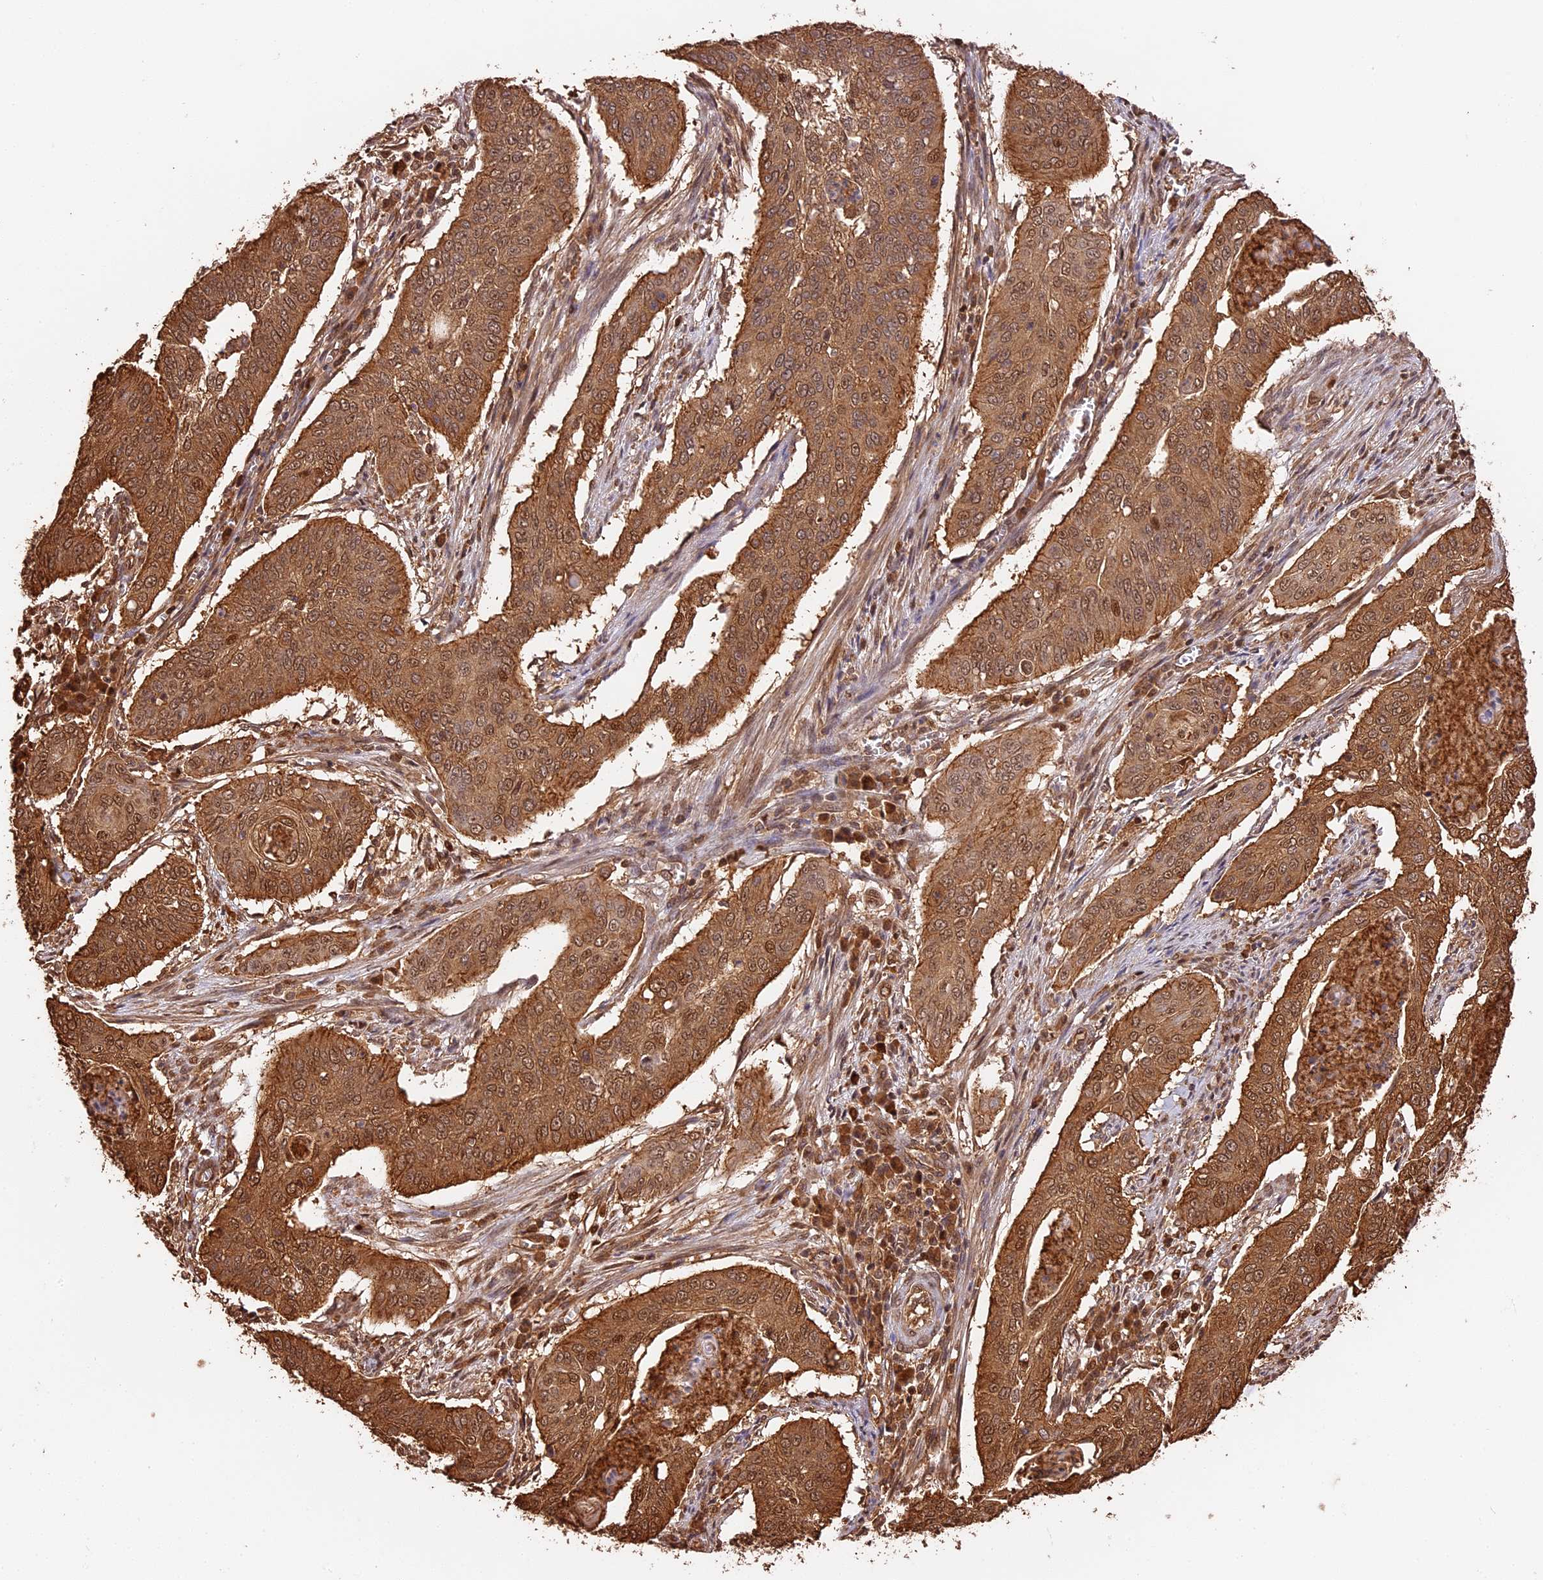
{"staining": {"intensity": "moderate", "quantity": ">75%", "location": "cytoplasmic/membranous,nuclear"}, "tissue": "cervical cancer", "cell_type": "Tumor cells", "image_type": "cancer", "snomed": [{"axis": "morphology", "description": "Squamous cell carcinoma, NOS"}, {"axis": "topography", "description": "Cervix"}], "caption": "This is a histology image of immunohistochemistry (IHC) staining of cervical cancer (squamous cell carcinoma), which shows moderate expression in the cytoplasmic/membranous and nuclear of tumor cells.", "gene": "PPP1R37", "patient": {"sex": "female", "age": 39}}